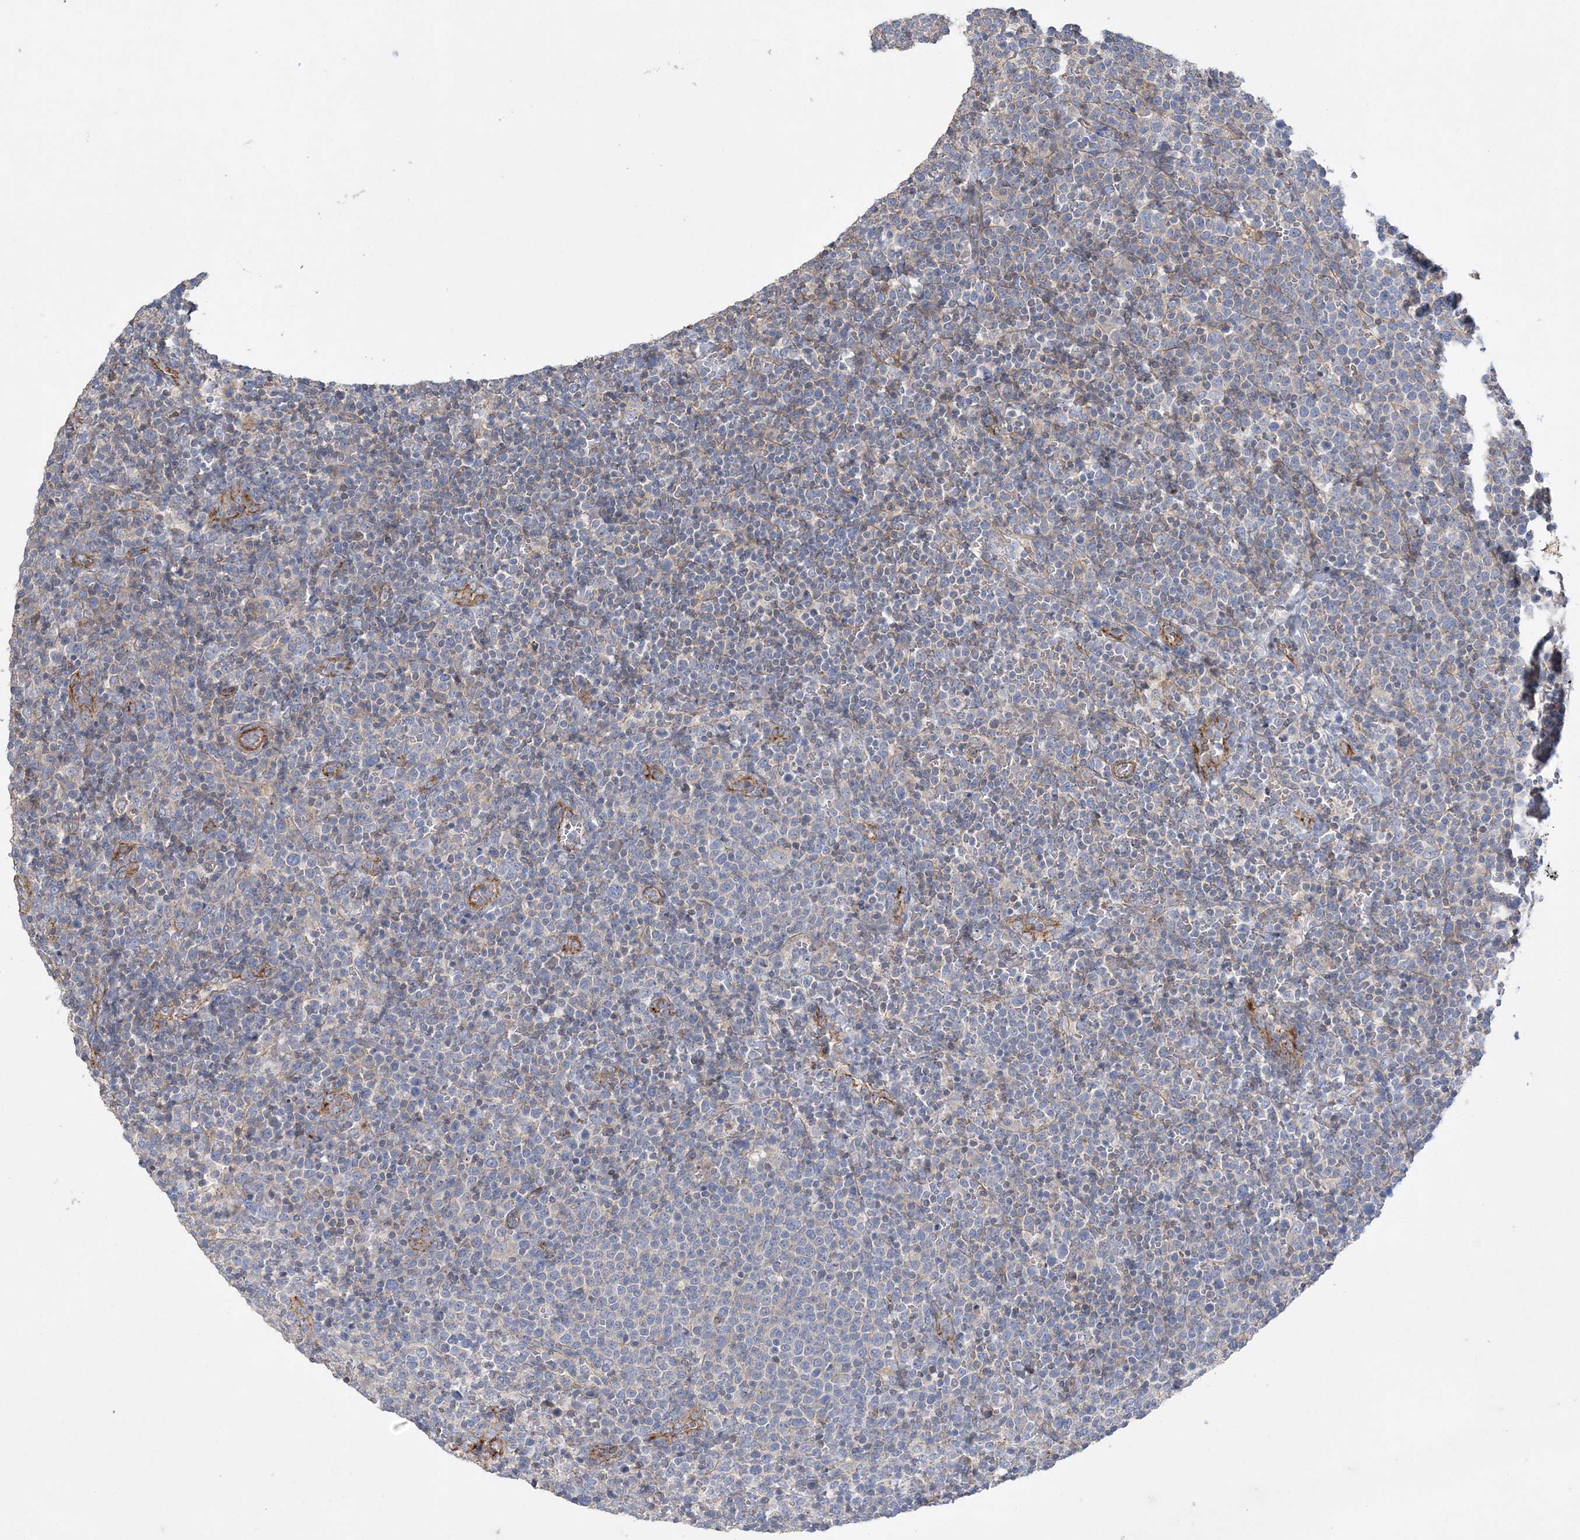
{"staining": {"intensity": "negative", "quantity": "none", "location": "none"}, "tissue": "lymphoma", "cell_type": "Tumor cells", "image_type": "cancer", "snomed": [{"axis": "morphology", "description": "Malignant lymphoma, non-Hodgkin's type, High grade"}, {"axis": "topography", "description": "Lymph node"}], "caption": "Malignant lymphoma, non-Hodgkin's type (high-grade) stained for a protein using immunohistochemistry shows no positivity tumor cells.", "gene": "PIGC", "patient": {"sex": "male", "age": 61}}